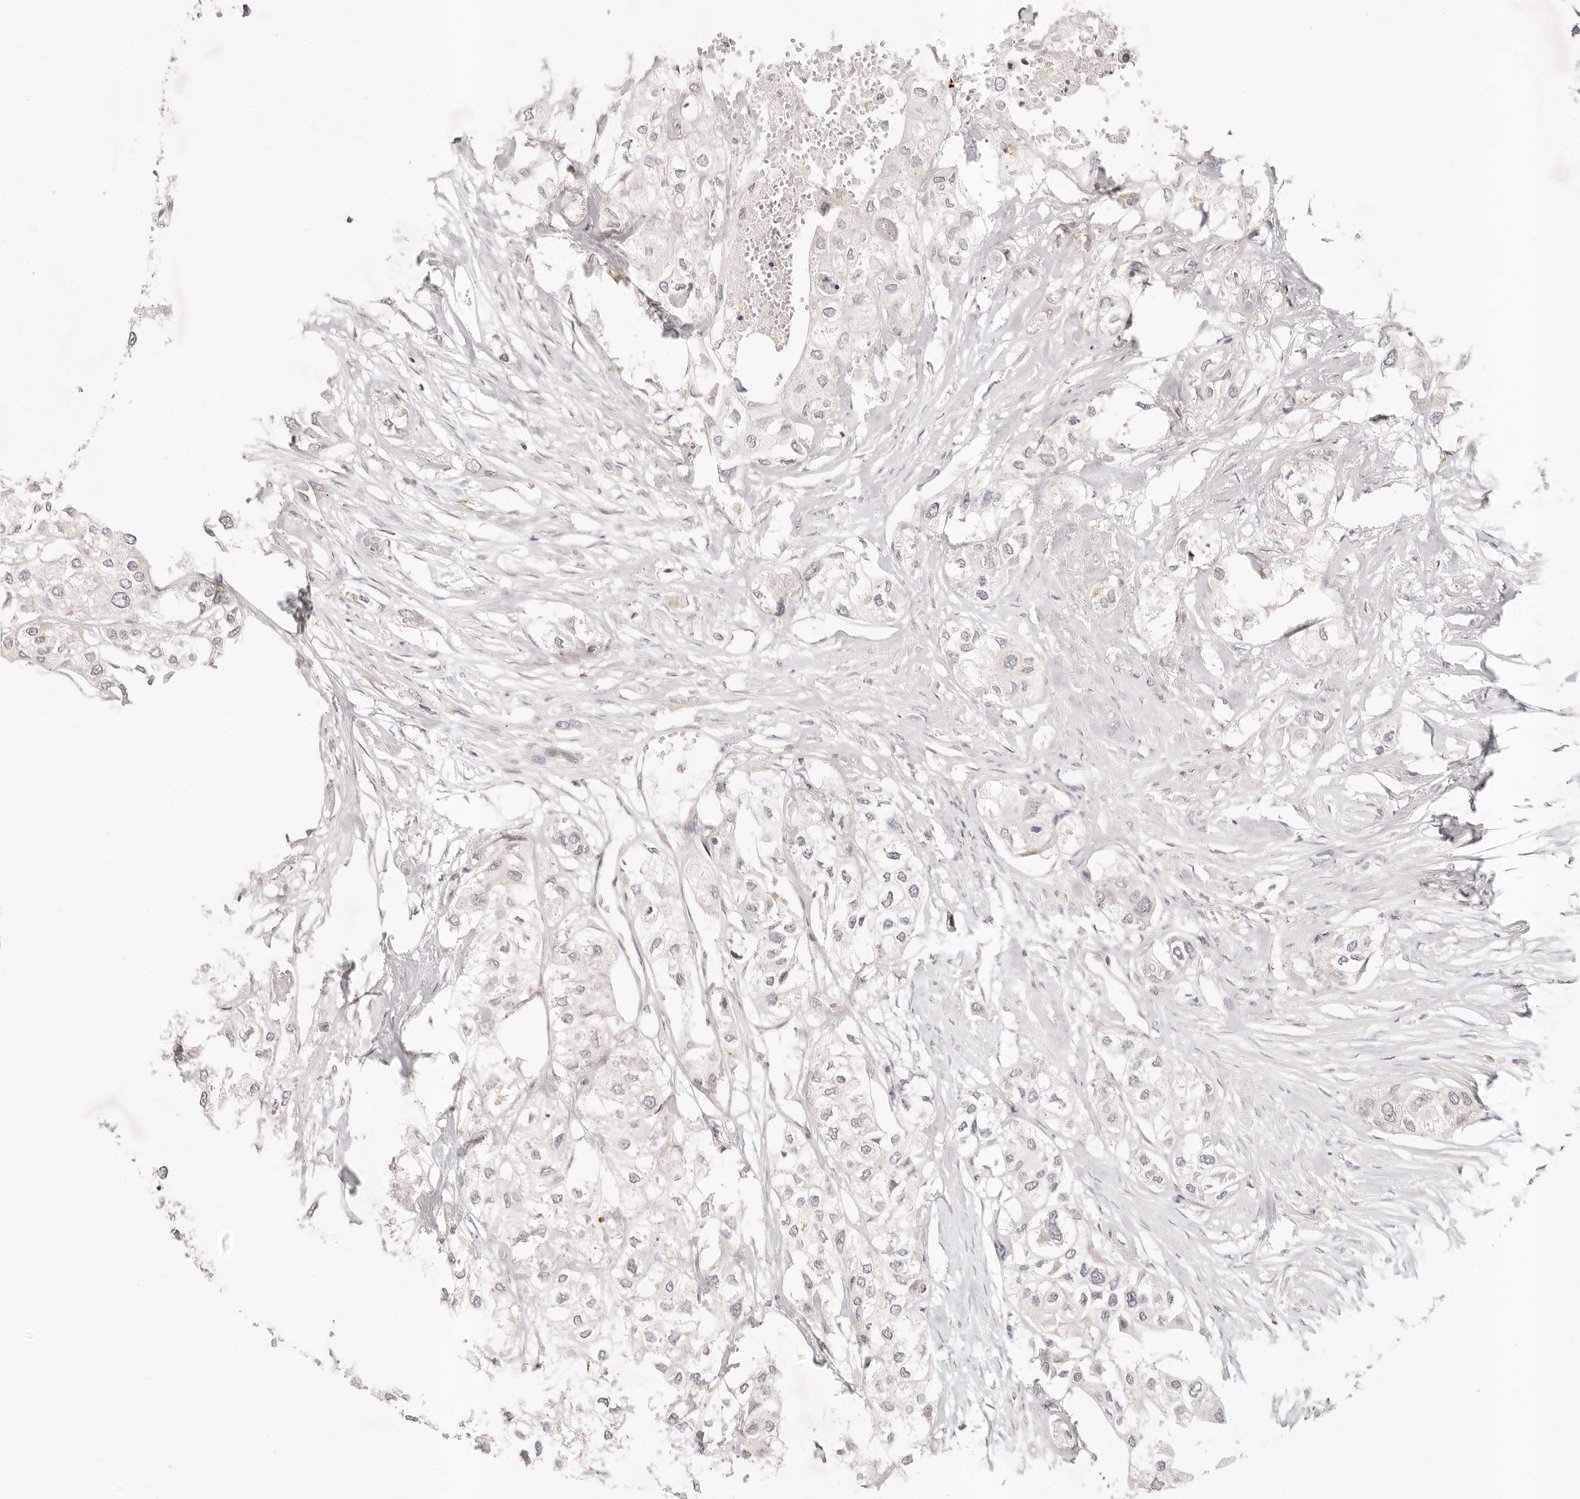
{"staining": {"intensity": "negative", "quantity": "none", "location": "none"}, "tissue": "urothelial cancer", "cell_type": "Tumor cells", "image_type": "cancer", "snomed": [{"axis": "morphology", "description": "Urothelial carcinoma, High grade"}, {"axis": "topography", "description": "Urinary bladder"}], "caption": "The image demonstrates no staining of tumor cells in urothelial cancer.", "gene": "GPR156", "patient": {"sex": "male", "age": 64}}